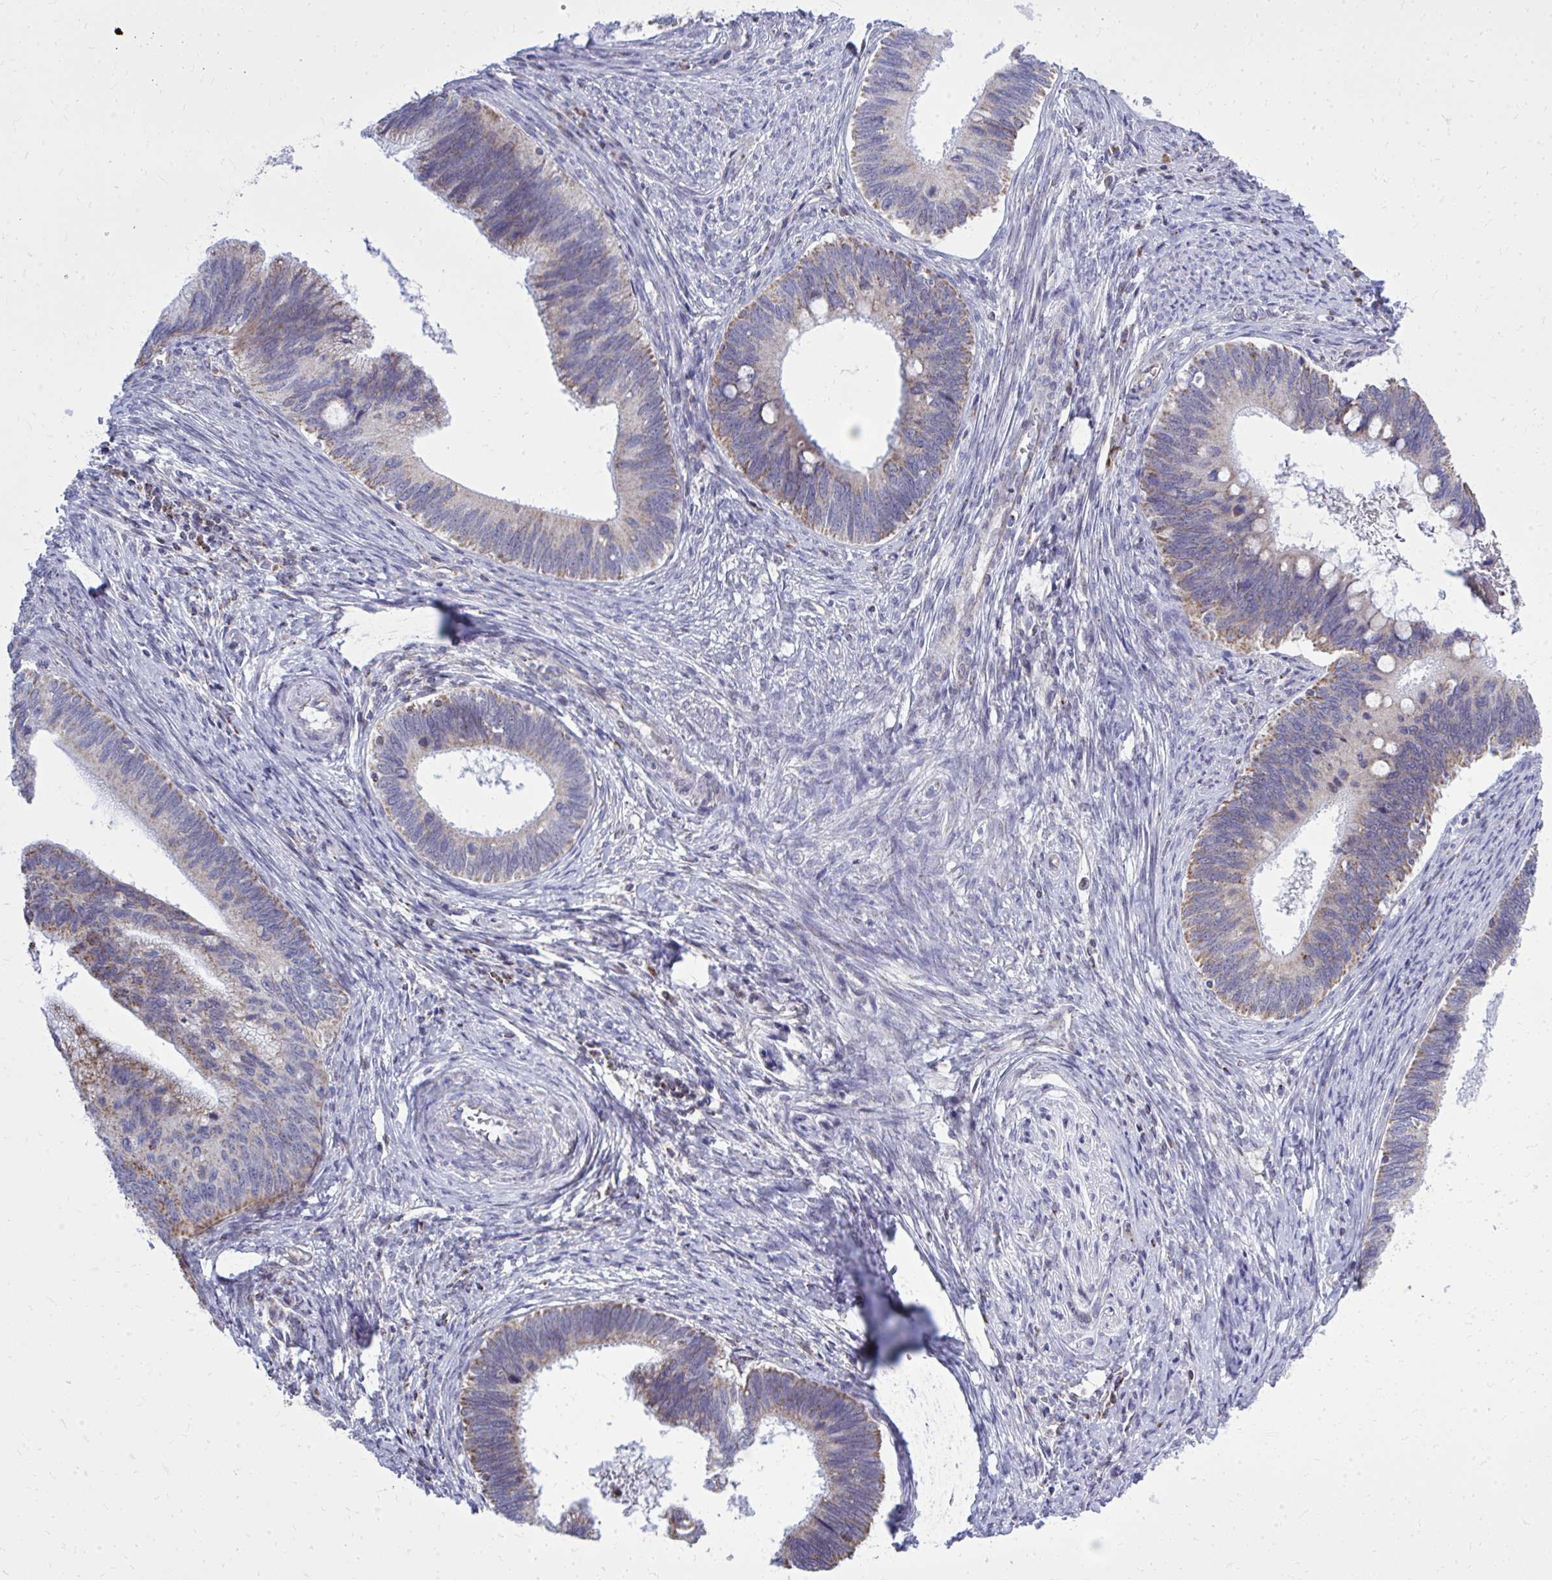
{"staining": {"intensity": "moderate", "quantity": "25%-75%", "location": "cytoplasmic/membranous"}, "tissue": "cervical cancer", "cell_type": "Tumor cells", "image_type": "cancer", "snomed": [{"axis": "morphology", "description": "Adenocarcinoma, NOS"}, {"axis": "topography", "description": "Cervix"}], "caption": "DAB (3,3'-diaminobenzidine) immunohistochemical staining of cervical adenocarcinoma shows moderate cytoplasmic/membranous protein positivity in about 25%-75% of tumor cells.", "gene": "ZNF362", "patient": {"sex": "female", "age": 42}}